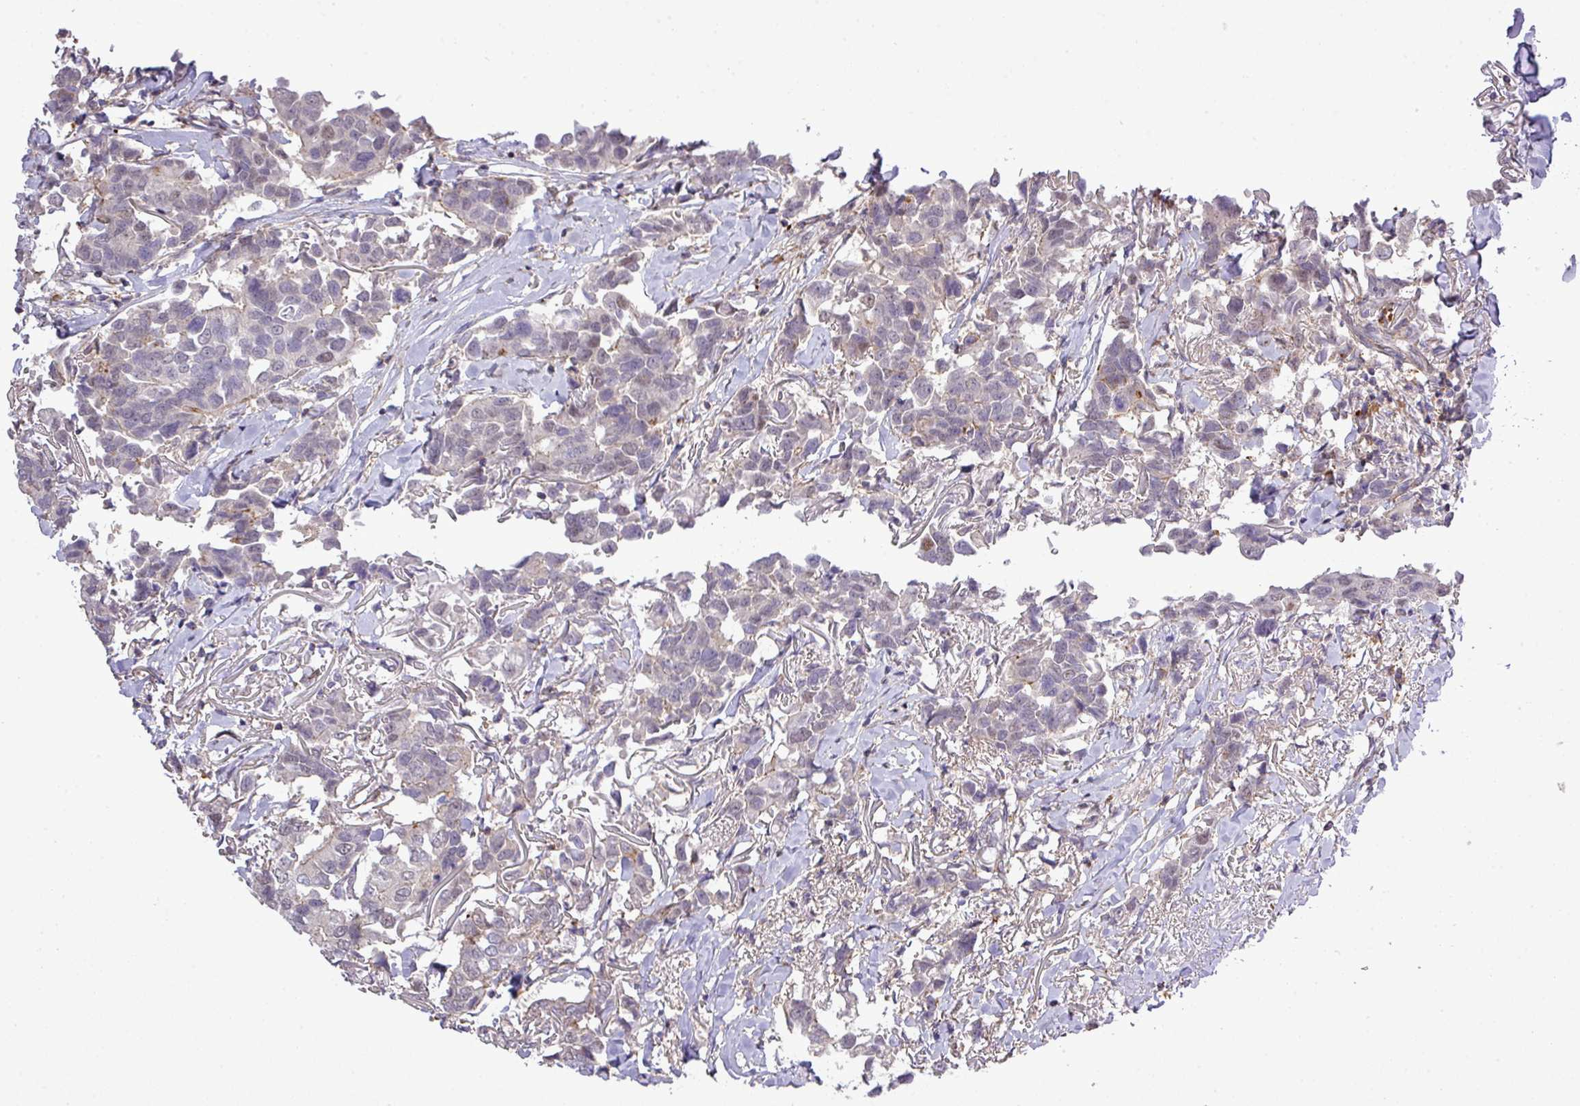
{"staining": {"intensity": "negative", "quantity": "none", "location": "none"}, "tissue": "breast cancer", "cell_type": "Tumor cells", "image_type": "cancer", "snomed": [{"axis": "morphology", "description": "Duct carcinoma"}, {"axis": "topography", "description": "Breast"}], "caption": "The micrograph exhibits no significant positivity in tumor cells of breast intraductal carcinoma. (DAB (3,3'-diaminobenzidine) immunohistochemistry (IHC) with hematoxylin counter stain).", "gene": "TPRA1", "patient": {"sex": "female", "age": 80}}